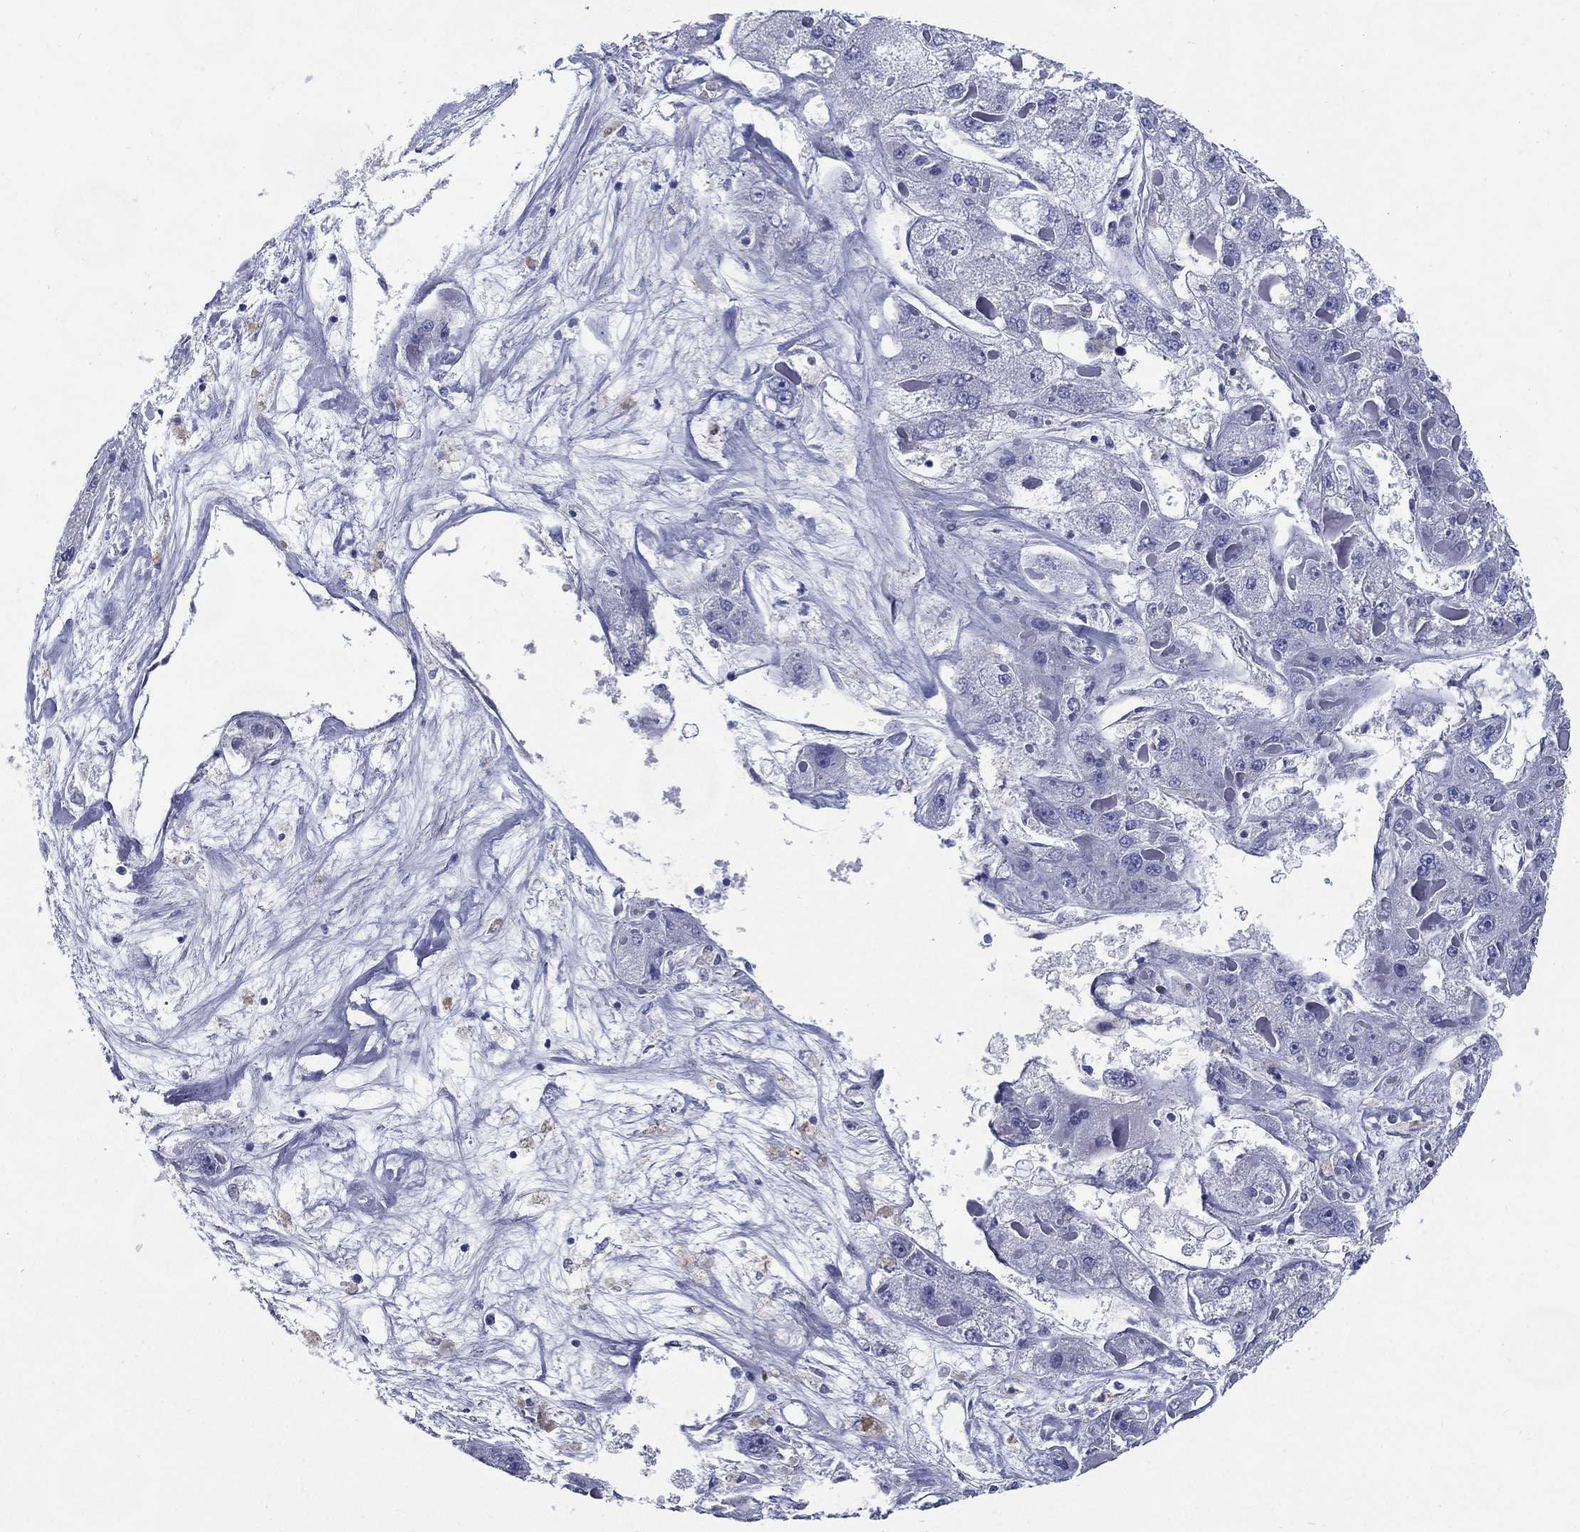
{"staining": {"intensity": "negative", "quantity": "none", "location": "none"}, "tissue": "liver cancer", "cell_type": "Tumor cells", "image_type": "cancer", "snomed": [{"axis": "morphology", "description": "Carcinoma, Hepatocellular, NOS"}, {"axis": "topography", "description": "Liver"}], "caption": "Immunohistochemistry micrograph of human liver hepatocellular carcinoma stained for a protein (brown), which shows no expression in tumor cells. (DAB immunohistochemistry (IHC), high magnification).", "gene": "C19orf18", "patient": {"sex": "female", "age": 73}}